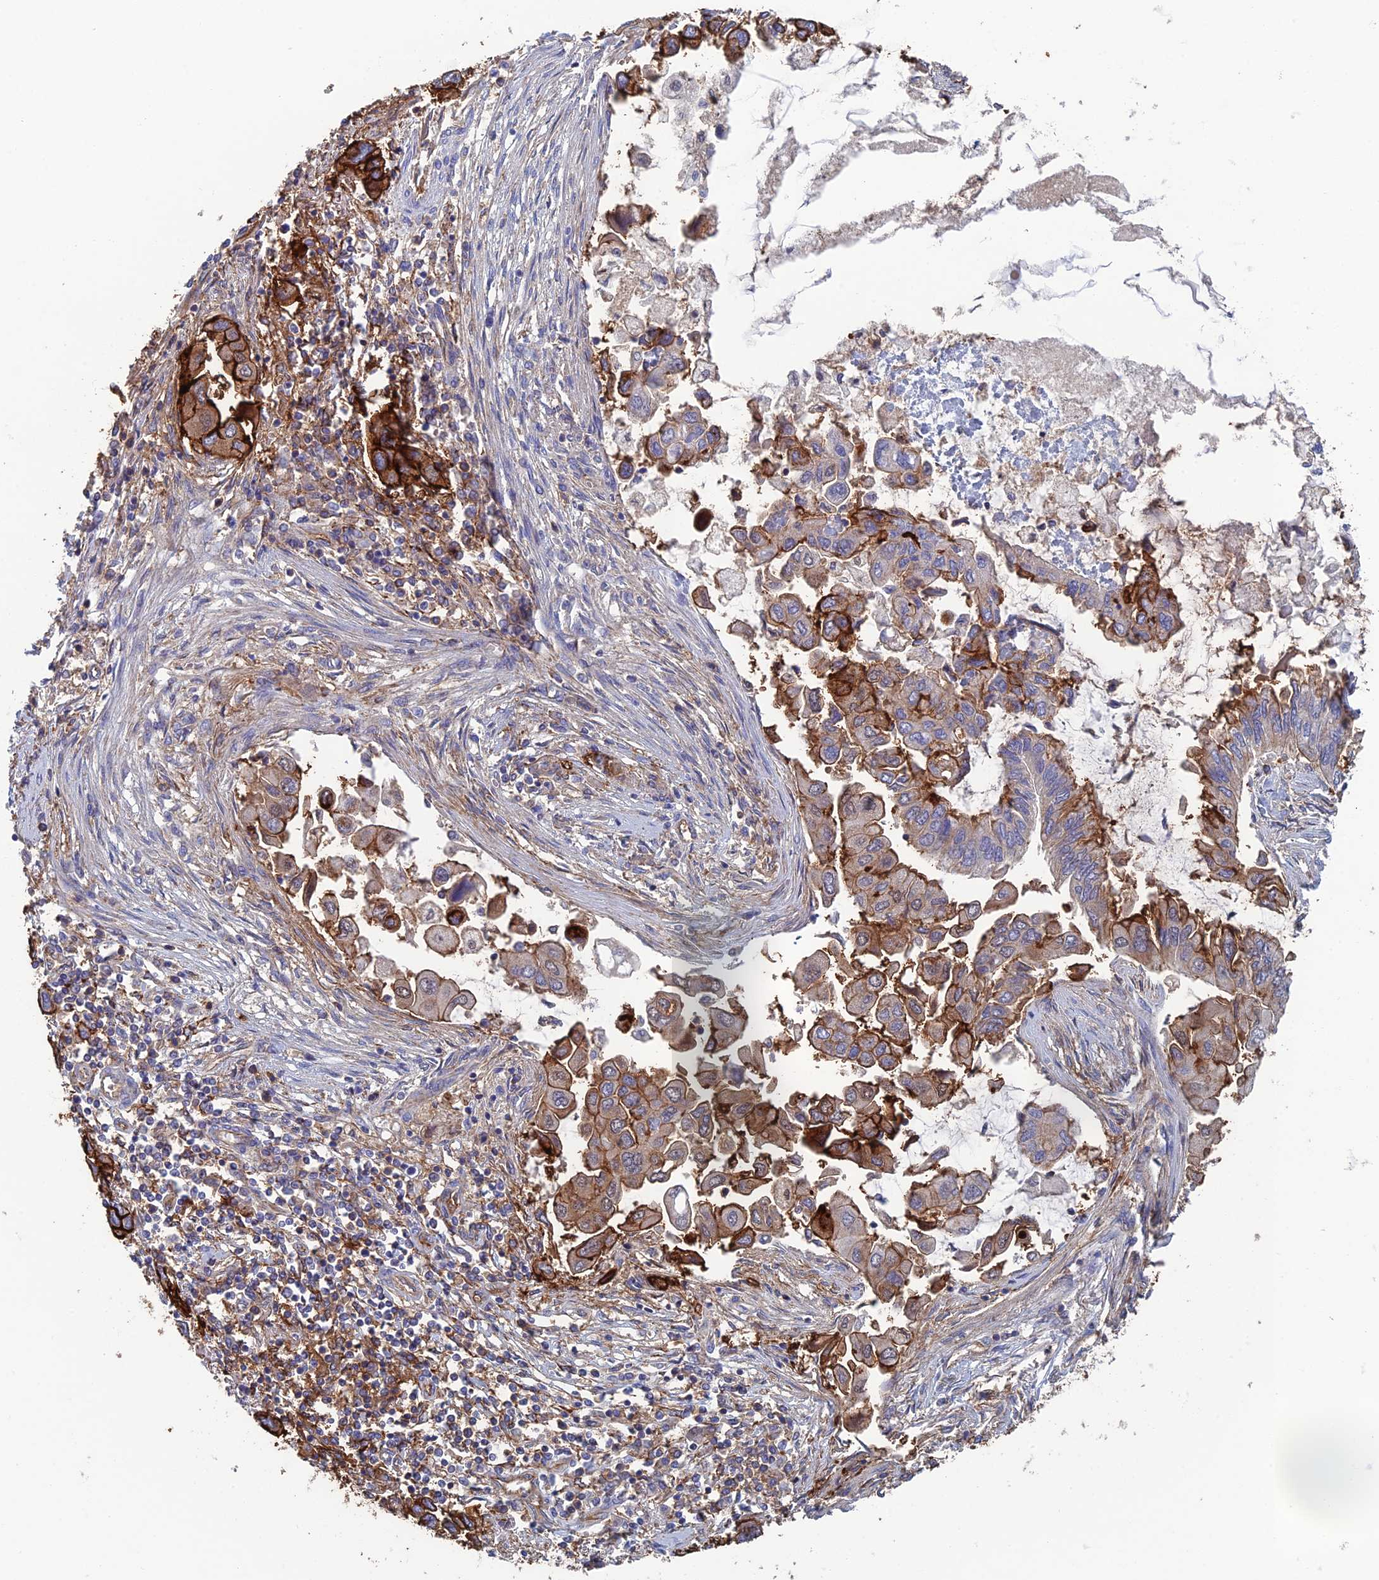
{"staining": {"intensity": "strong", "quantity": ">75%", "location": "cytoplasmic/membranous"}, "tissue": "lung cancer", "cell_type": "Tumor cells", "image_type": "cancer", "snomed": [{"axis": "morphology", "description": "Adenocarcinoma, NOS"}, {"axis": "topography", "description": "Lung"}], "caption": "DAB immunohistochemical staining of lung adenocarcinoma exhibits strong cytoplasmic/membranous protein staining in approximately >75% of tumor cells.", "gene": "SNX11", "patient": {"sex": "female", "age": 76}}